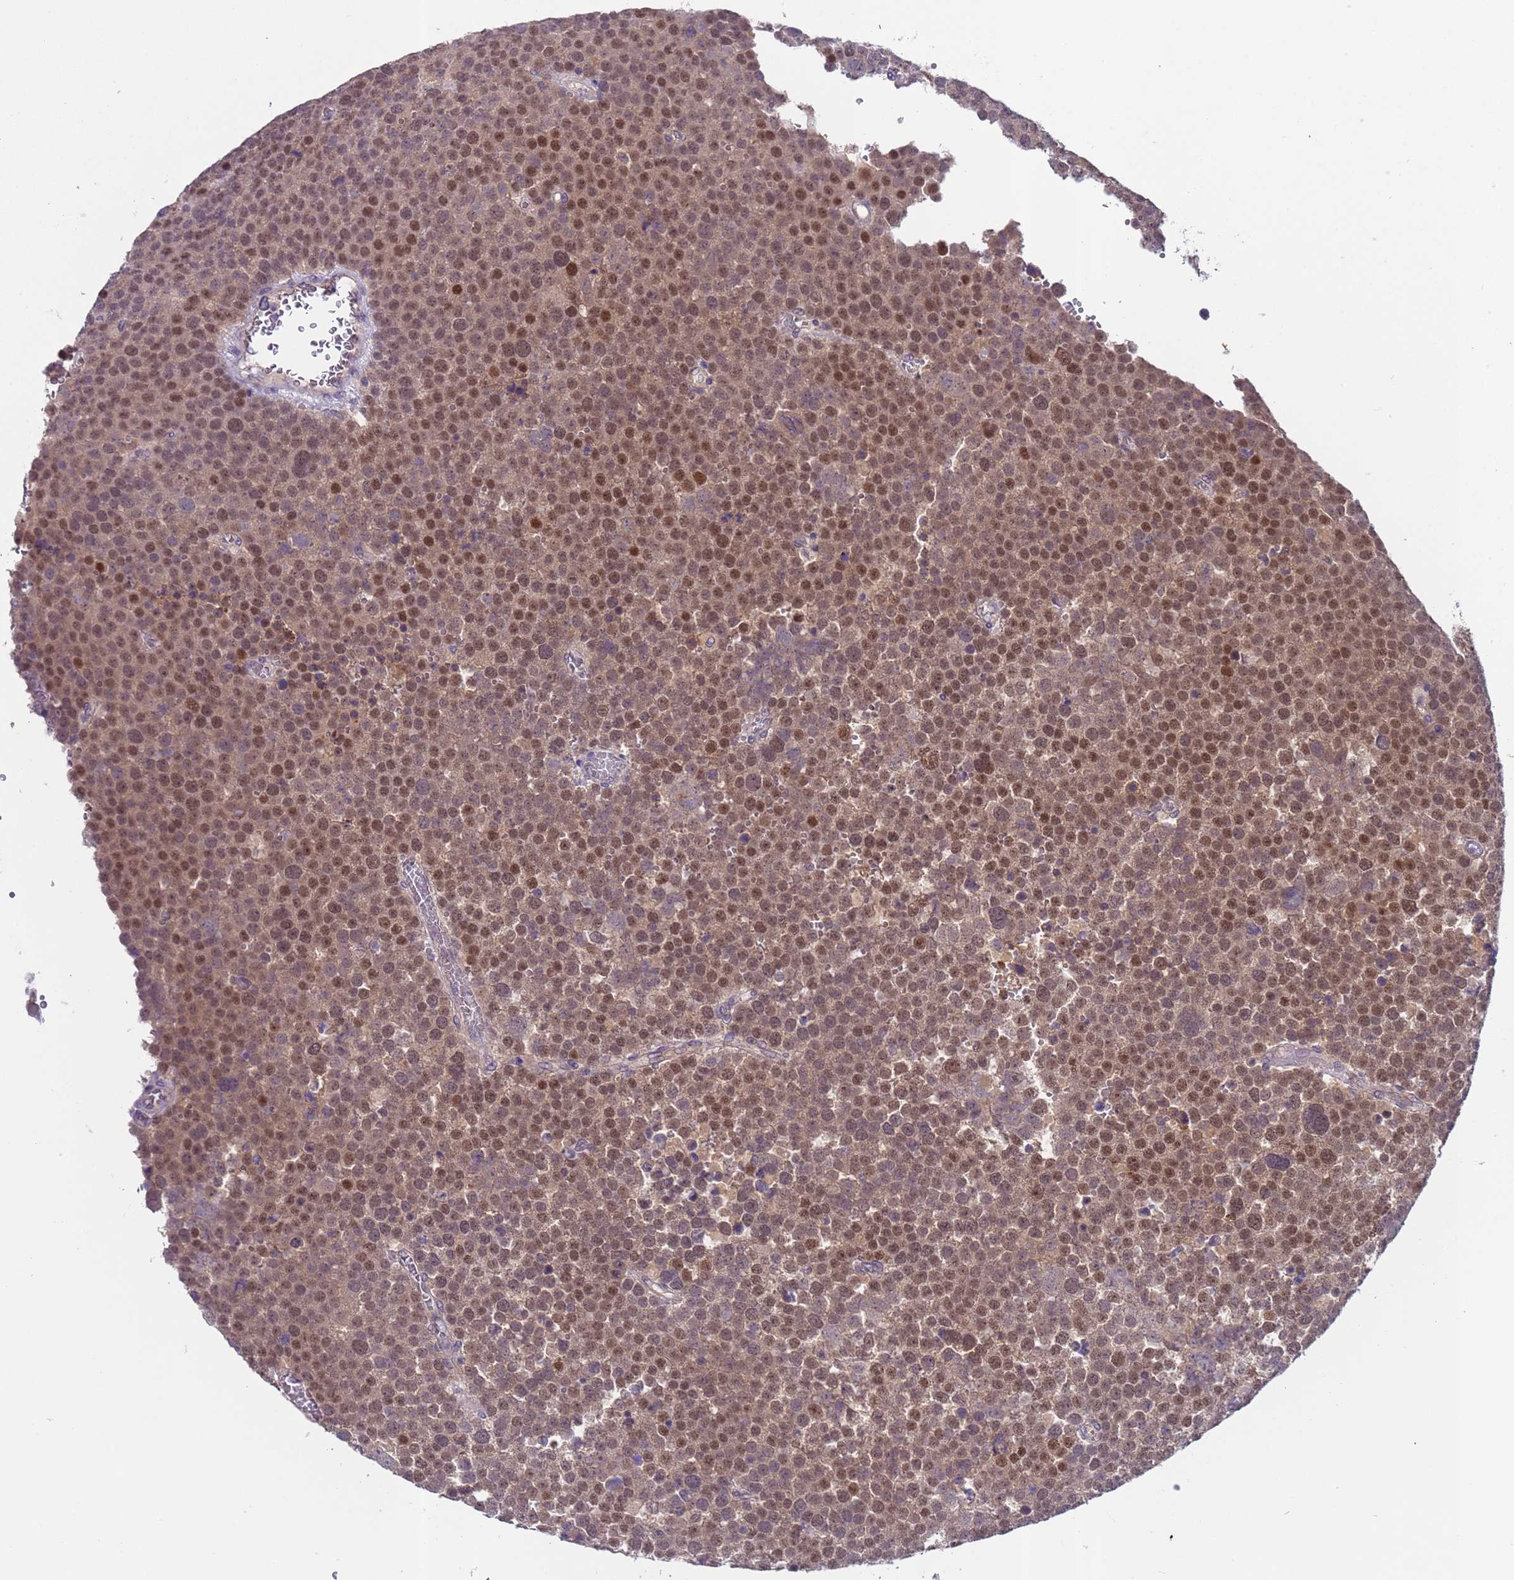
{"staining": {"intensity": "moderate", "quantity": ">75%", "location": "nuclear"}, "tissue": "testis cancer", "cell_type": "Tumor cells", "image_type": "cancer", "snomed": [{"axis": "morphology", "description": "Seminoma, NOS"}, {"axis": "topography", "description": "Testis"}], "caption": "Testis cancer (seminoma) stained with DAB (3,3'-diaminobenzidine) immunohistochemistry (IHC) exhibits medium levels of moderate nuclear staining in approximately >75% of tumor cells.", "gene": "TRMT10A", "patient": {"sex": "male", "age": 71}}